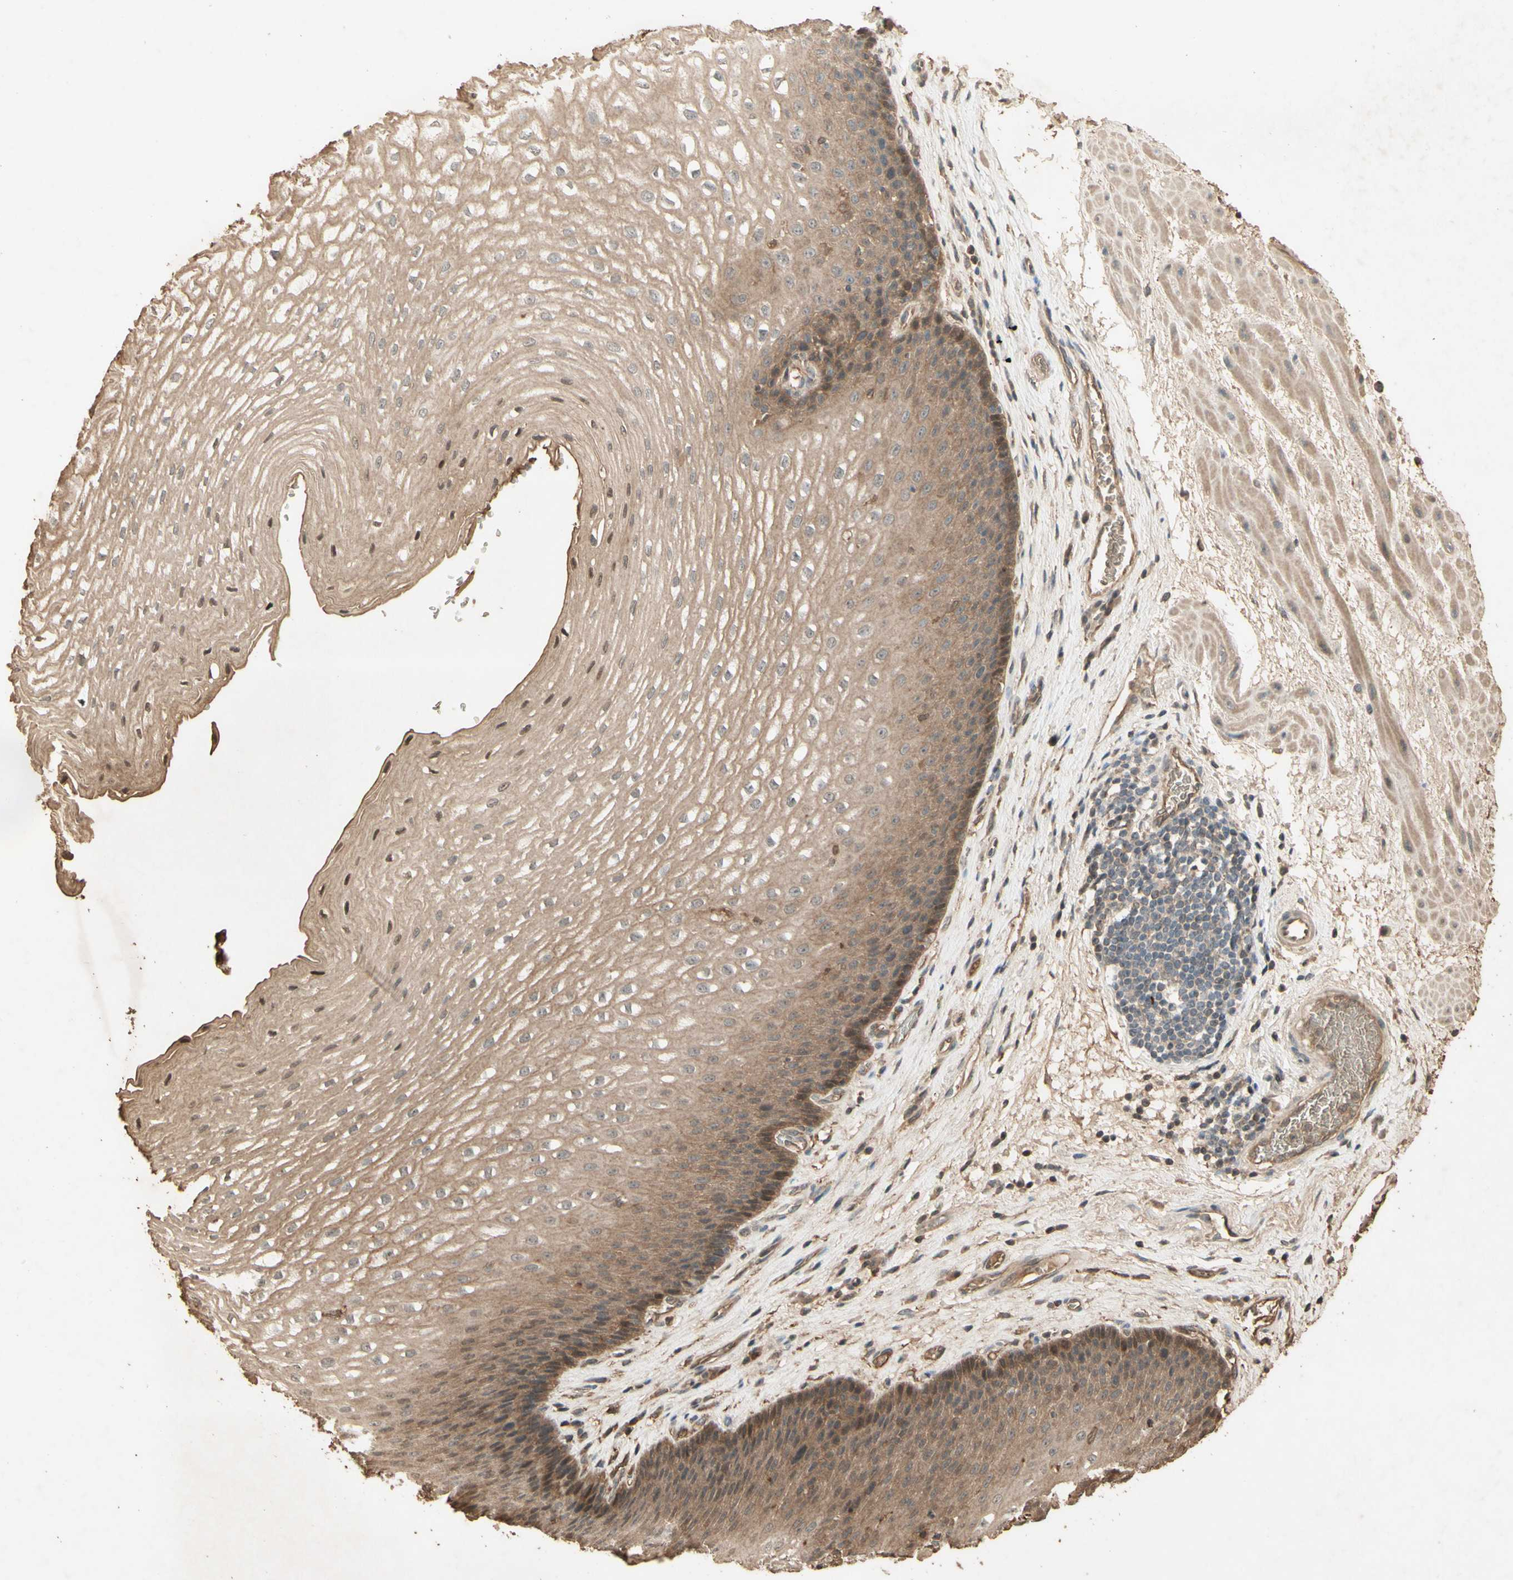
{"staining": {"intensity": "moderate", "quantity": ">75%", "location": "cytoplasmic/membranous"}, "tissue": "esophagus", "cell_type": "Squamous epithelial cells", "image_type": "normal", "snomed": [{"axis": "morphology", "description": "Normal tissue, NOS"}, {"axis": "topography", "description": "Esophagus"}], "caption": "DAB immunohistochemical staining of benign esophagus shows moderate cytoplasmic/membranous protein positivity in approximately >75% of squamous epithelial cells.", "gene": "SMAD9", "patient": {"sex": "male", "age": 48}}